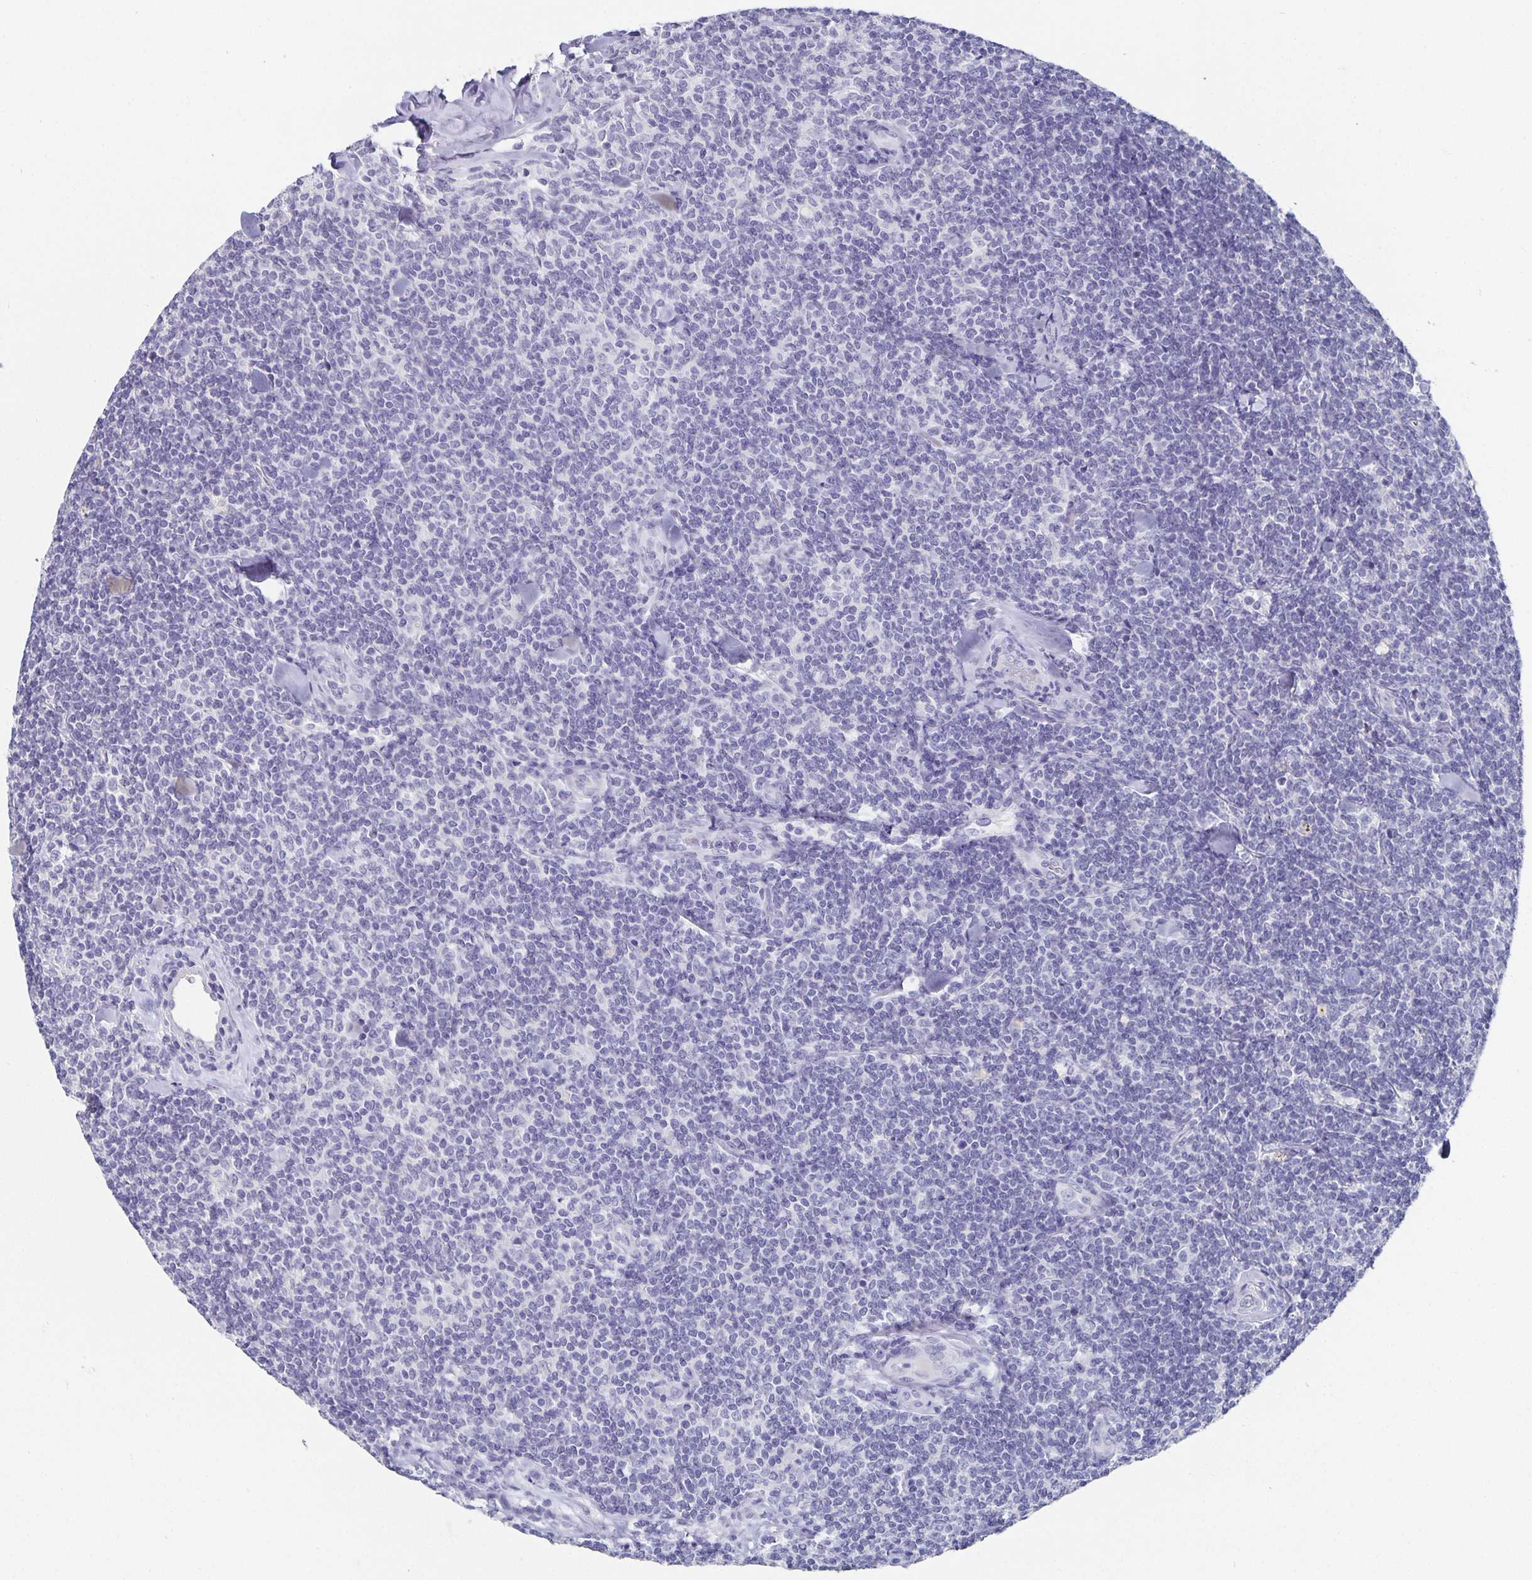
{"staining": {"intensity": "negative", "quantity": "none", "location": "none"}, "tissue": "lymphoma", "cell_type": "Tumor cells", "image_type": "cancer", "snomed": [{"axis": "morphology", "description": "Malignant lymphoma, non-Hodgkin's type, Low grade"}, {"axis": "topography", "description": "Lymph node"}], "caption": "DAB (3,3'-diaminobenzidine) immunohistochemical staining of low-grade malignant lymphoma, non-Hodgkin's type demonstrates no significant positivity in tumor cells.", "gene": "CHGA", "patient": {"sex": "female", "age": 56}}